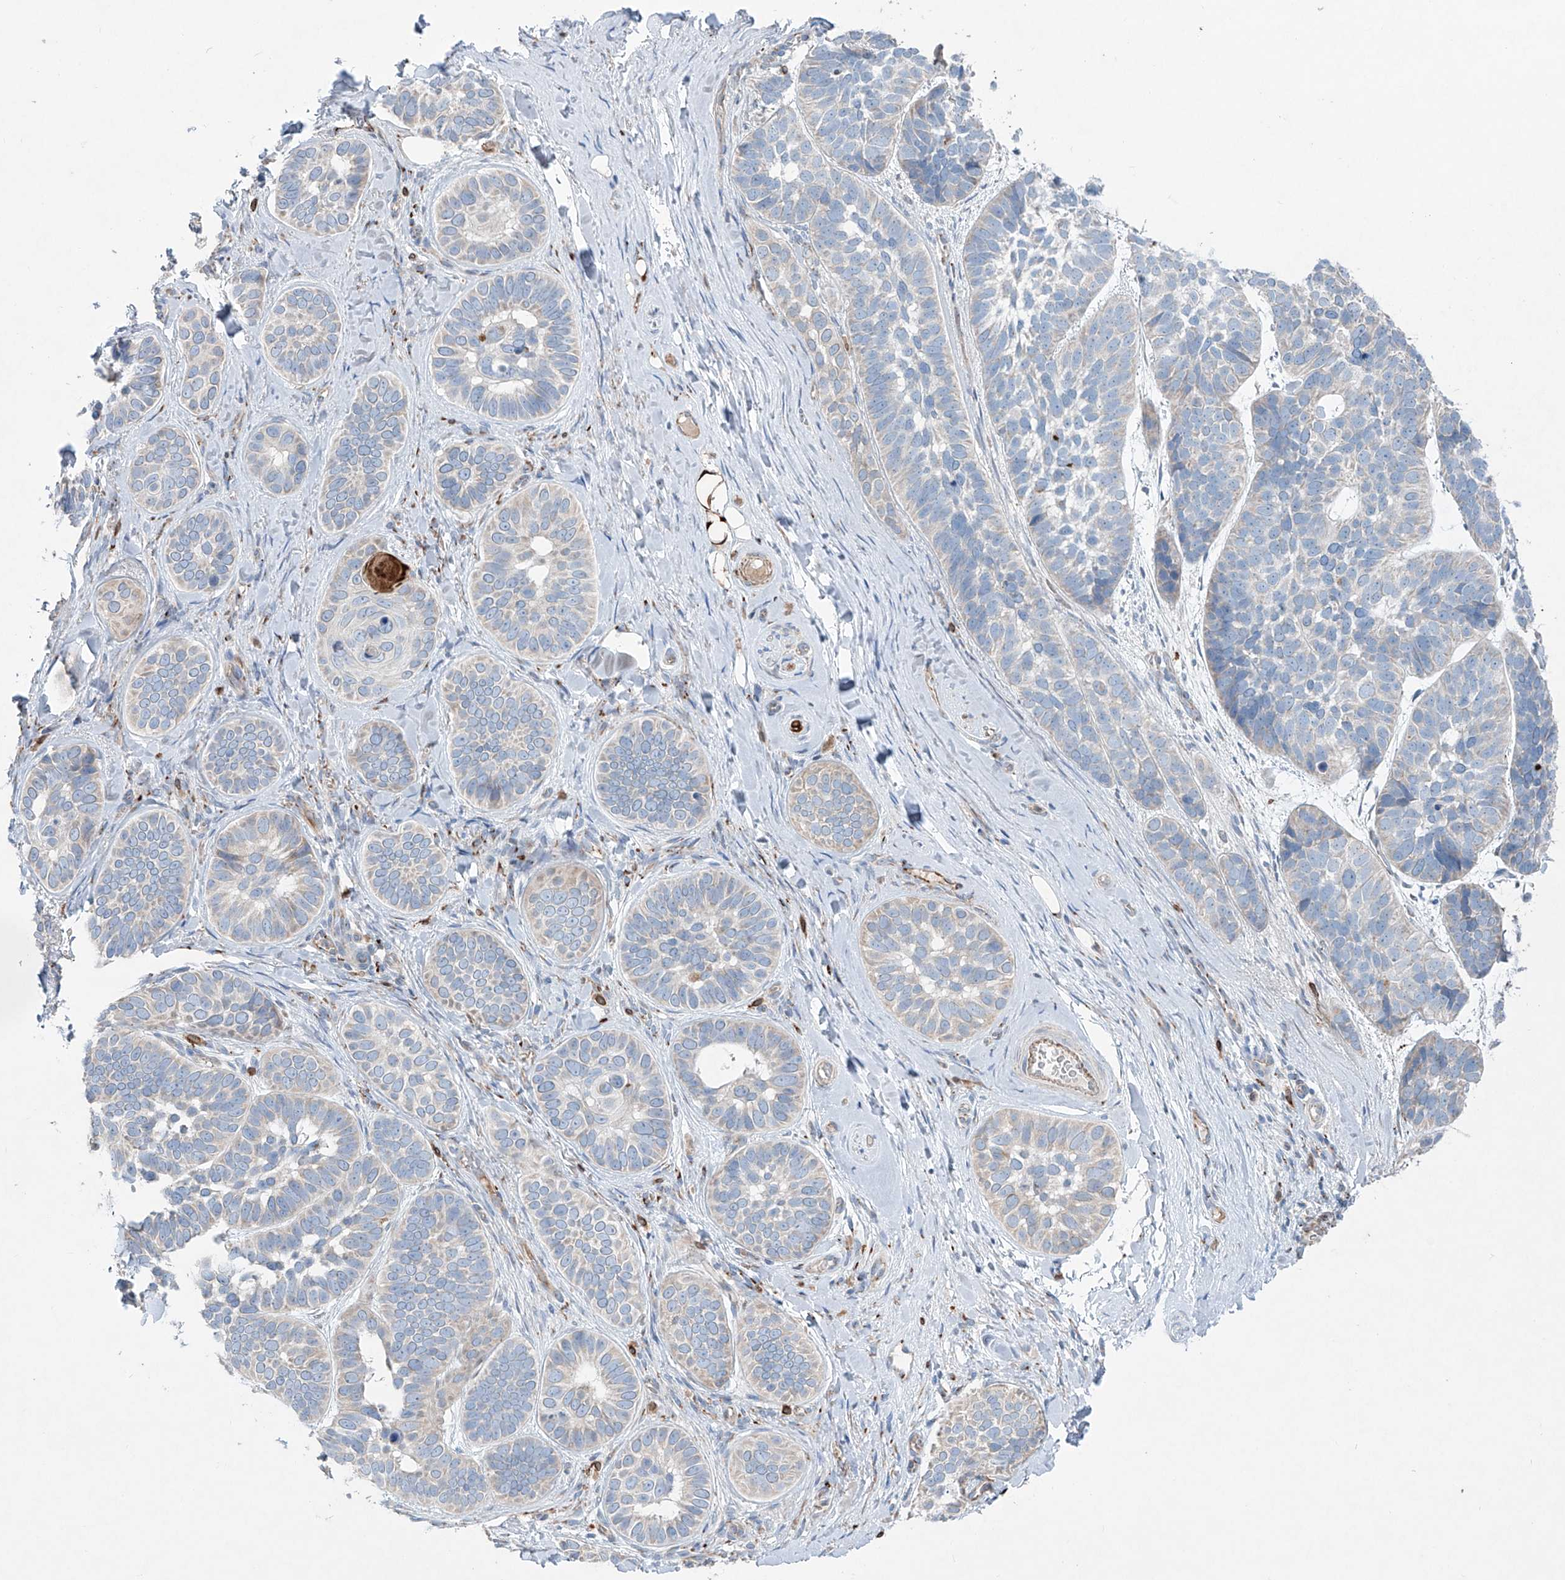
{"staining": {"intensity": "negative", "quantity": "none", "location": "none"}, "tissue": "skin cancer", "cell_type": "Tumor cells", "image_type": "cancer", "snomed": [{"axis": "morphology", "description": "Basal cell carcinoma"}, {"axis": "topography", "description": "Skin"}], "caption": "This is a image of immunohistochemistry staining of skin basal cell carcinoma, which shows no positivity in tumor cells. Brightfield microscopy of IHC stained with DAB (3,3'-diaminobenzidine) (brown) and hematoxylin (blue), captured at high magnification.", "gene": "CDH5", "patient": {"sex": "male", "age": 62}}